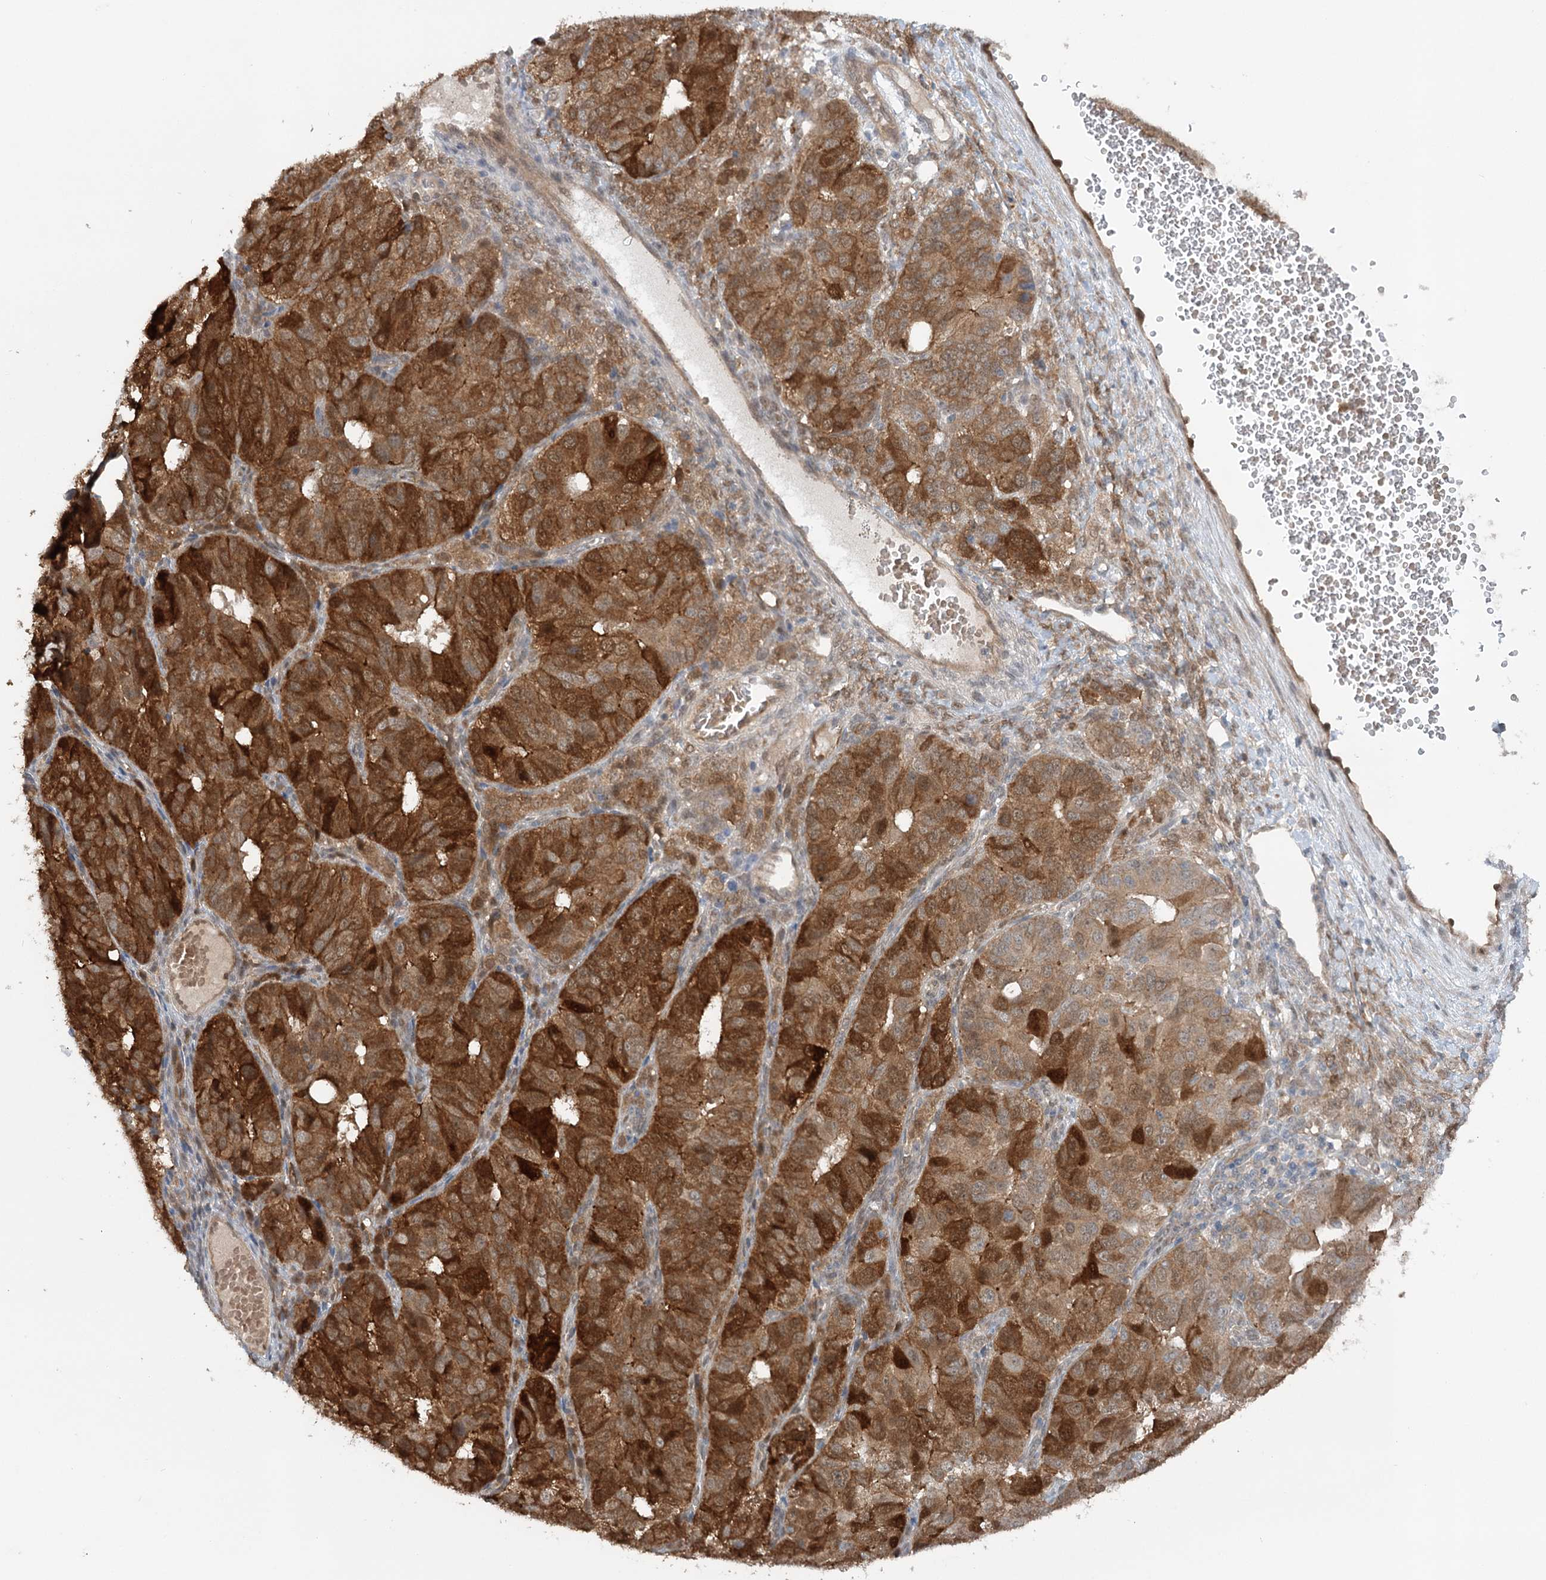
{"staining": {"intensity": "strong", "quantity": "25%-75%", "location": "cytoplasmic/membranous,nuclear"}, "tissue": "ovarian cancer", "cell_type": "Tumor cells", "image_type": "cancer", "snomed": [{"axis": "morphology", "description": "Carcinoma, endometroid"}, {"axis": "topography", "description": "Ovary"}], "caption": "The photomicrograph reveals staining of ovarian endometroid carcinoma, revealing strong cytoplasmic/membranous and nuclear protein expression (brown color) within tumor cells.", "gene": "GBE1", "patient": {"sex": "female", "age": 51}}